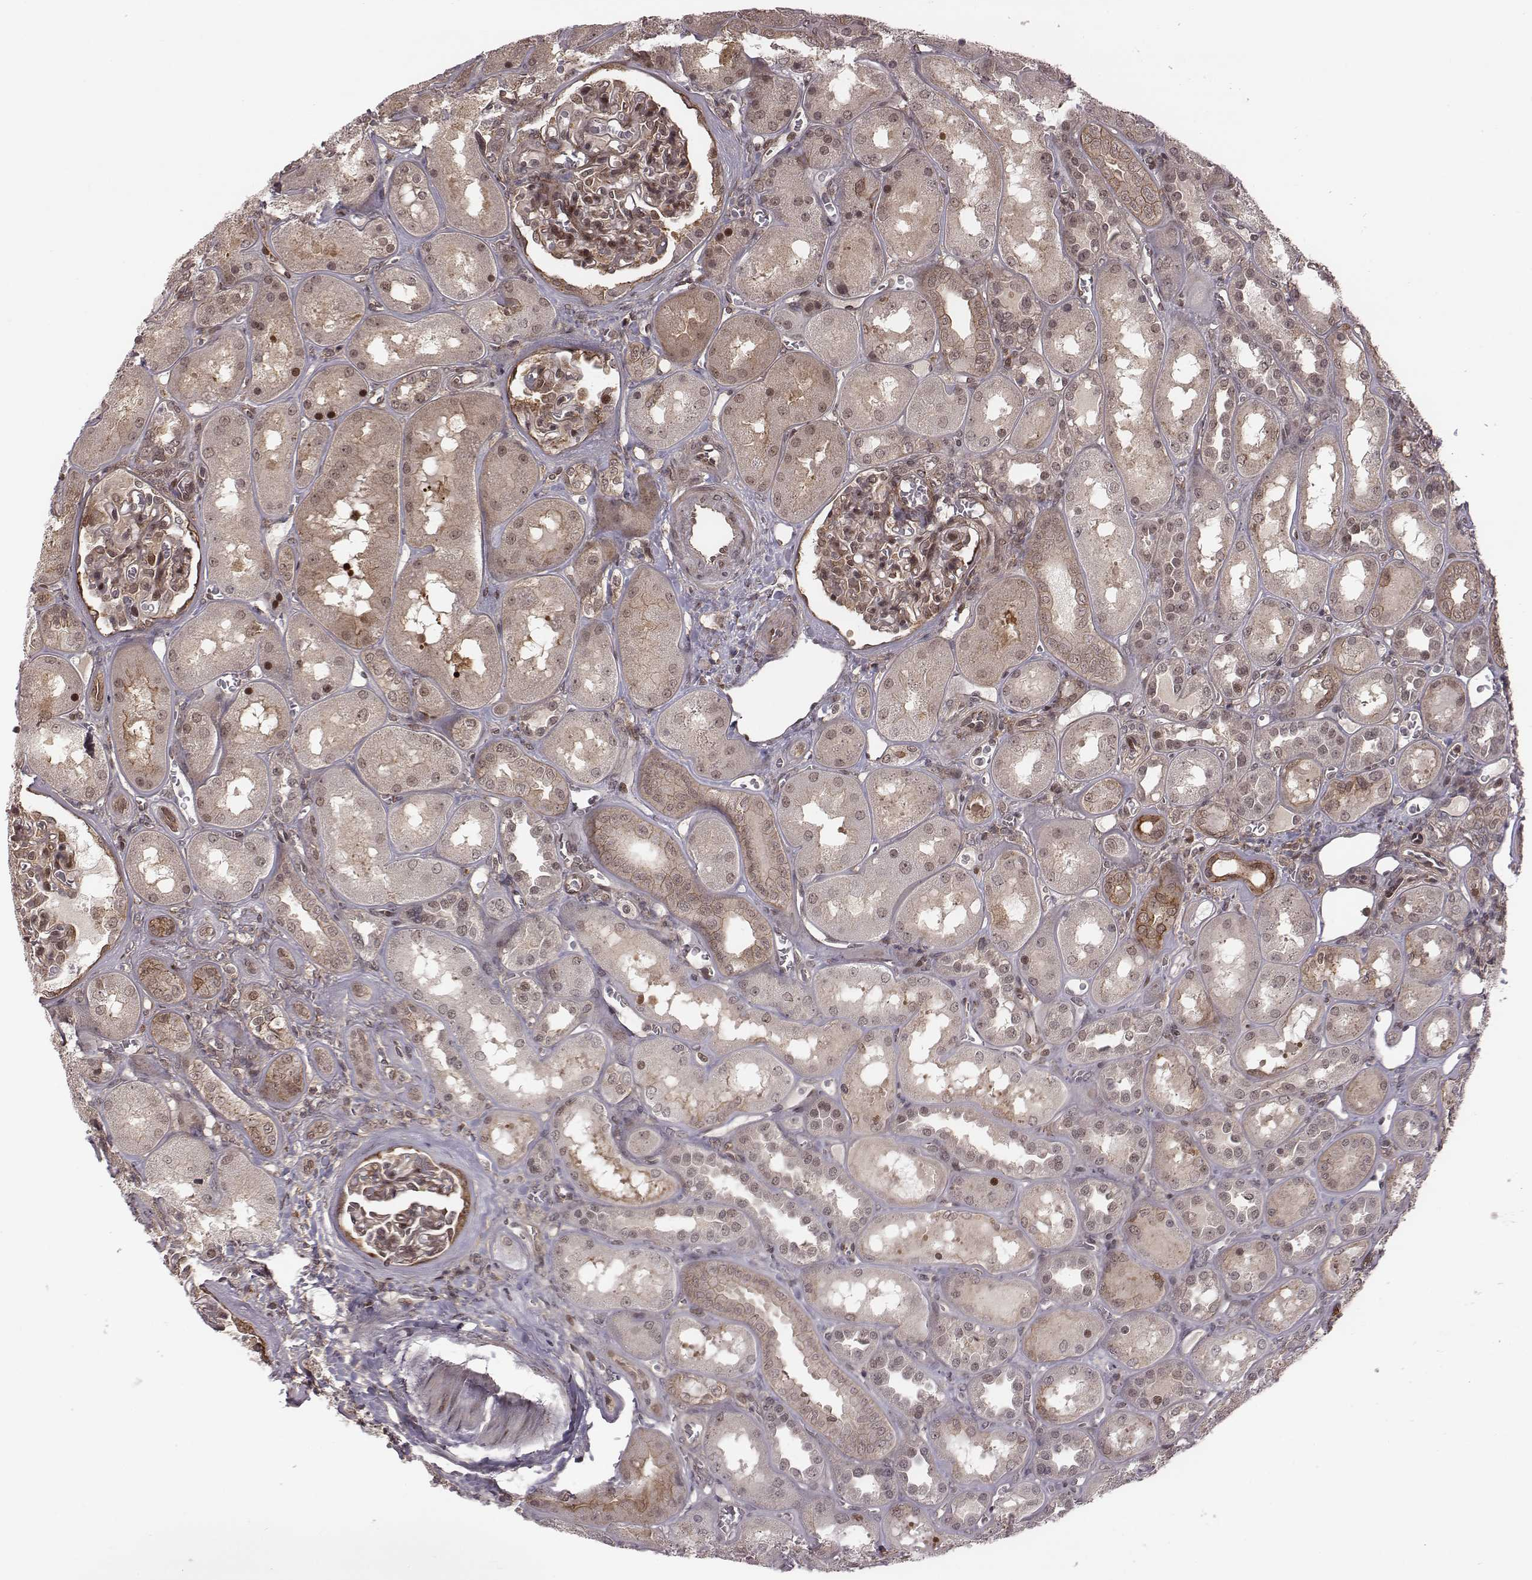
{"staining": {"intensity": "moderate", "quantity": "25%-75%", "location": "nuclear"}, "tissue": "kidney", "cell_type": "Cells in glomeruli", "image_type": "normal", "snomed": [{"axis": "morphology", "description": "Normal tissue, NOS"}, {"axis": "topography", "description": "Kidney"}], "caption": "IHC (DAB) staining of unremarkable kidney exhibits moderate nuclear protein expression in approximately 25%-75% of cells in glomeruli.", "gene": "RPL3", "patient": {"sex": "male", "age": 73}}